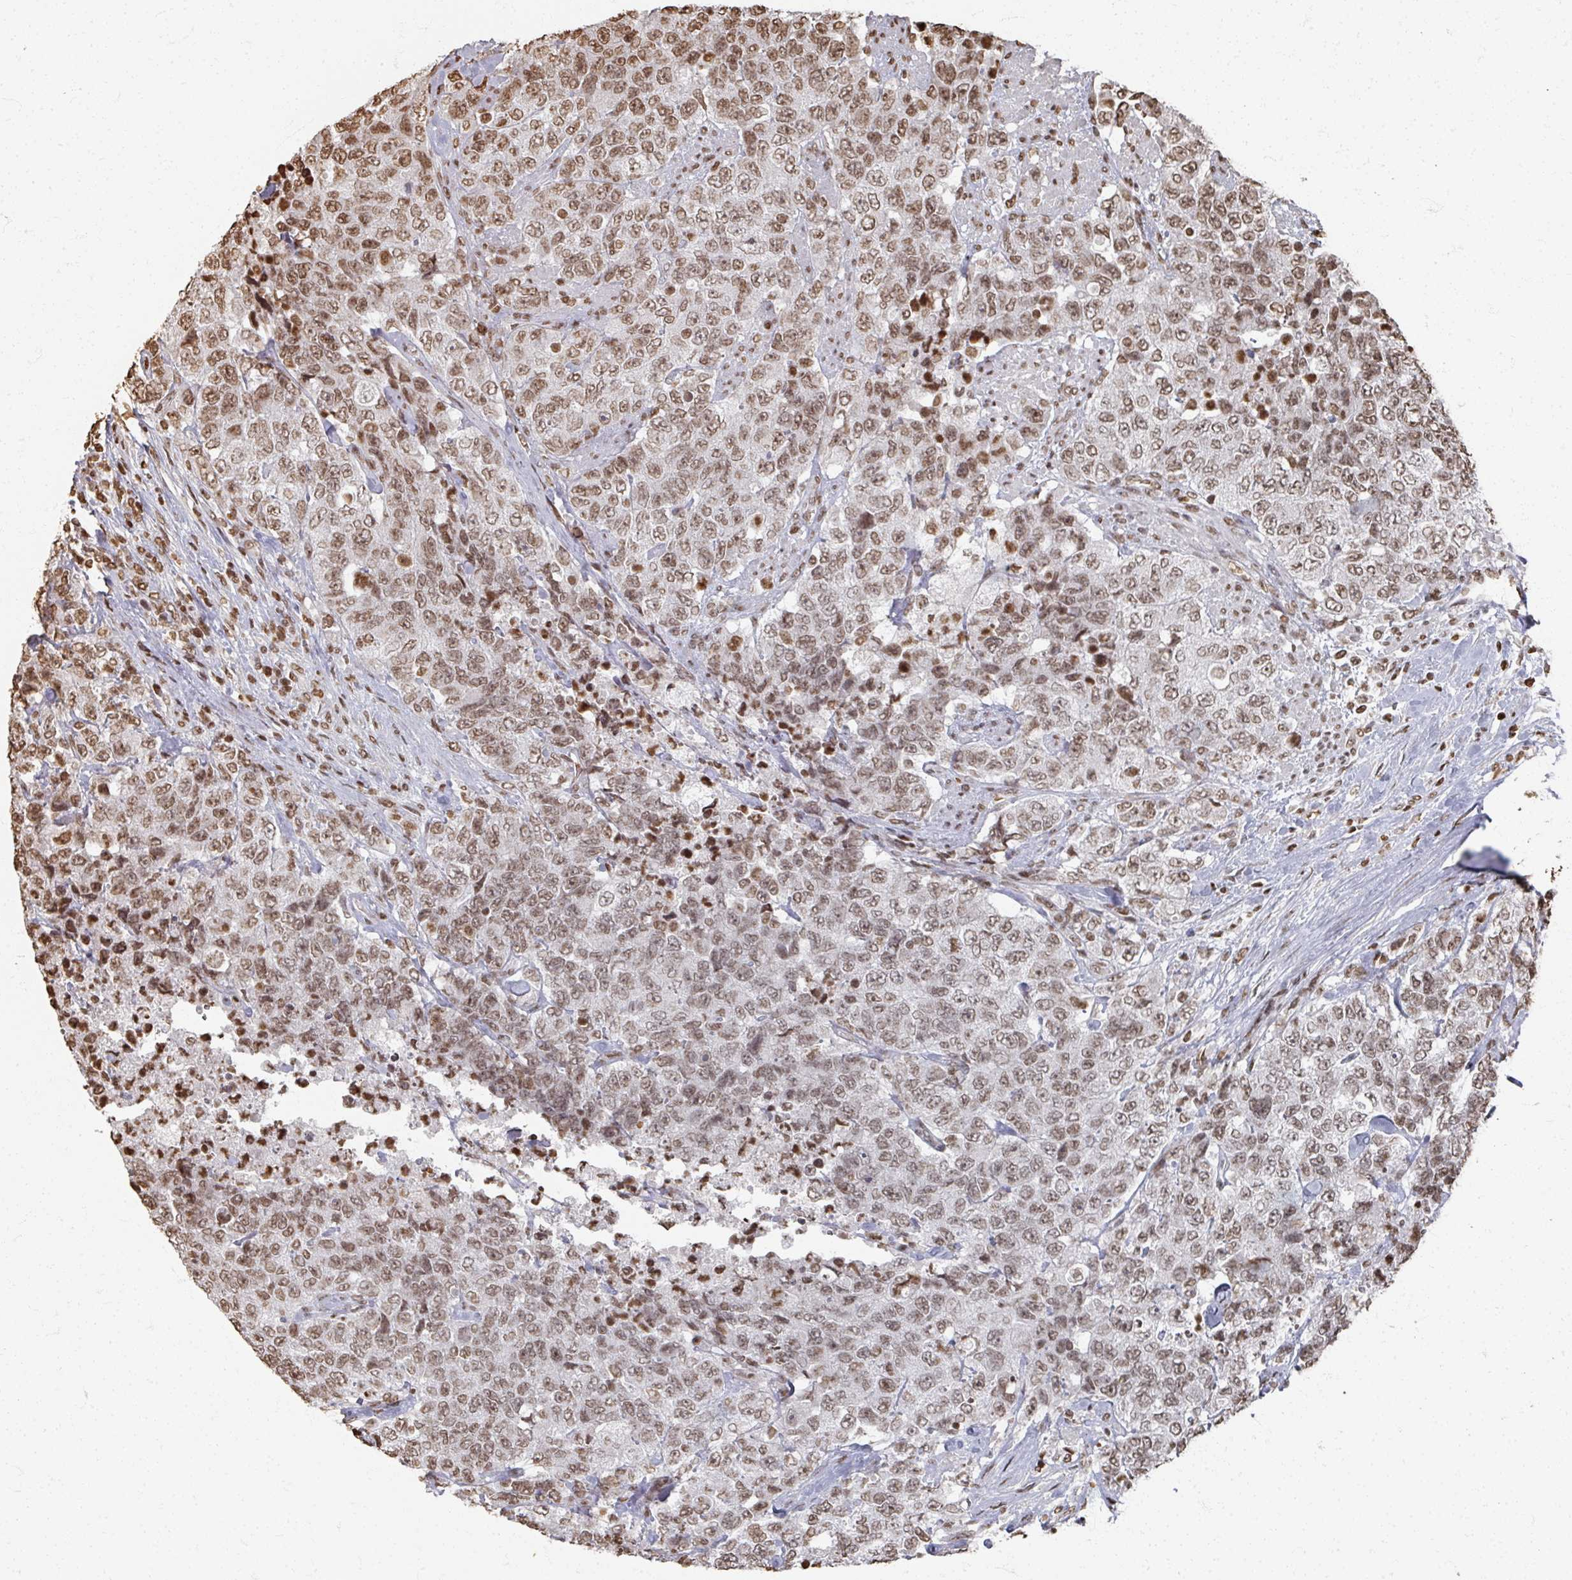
{"staining": {"intensity": "moderate", "quantity": ">75%", "location": "nuclear"}, "tissue": "urothelial cancer", "cell_type": "Tumor cells", "image_type": "cancer", "snomed": [{"axis": "morphology", "description": "Urothelial carcinoma, High grade"}, {"axis": "topography", "description": "Urinary bladder"}], "caption": "Brown immunohistochemical staining in high-grade urothelial carcinoma demonstrates moderate nuclear expression in approximately >75% of tumor cells. (Stains: DAB (3,3'-diaminobenzidine) in brown, nuclei in blue, Microscopy: brightfield microscopy at high magnification).", "gene": "DCUN1D5", "patient": {"sex": "female", "age": 78}}